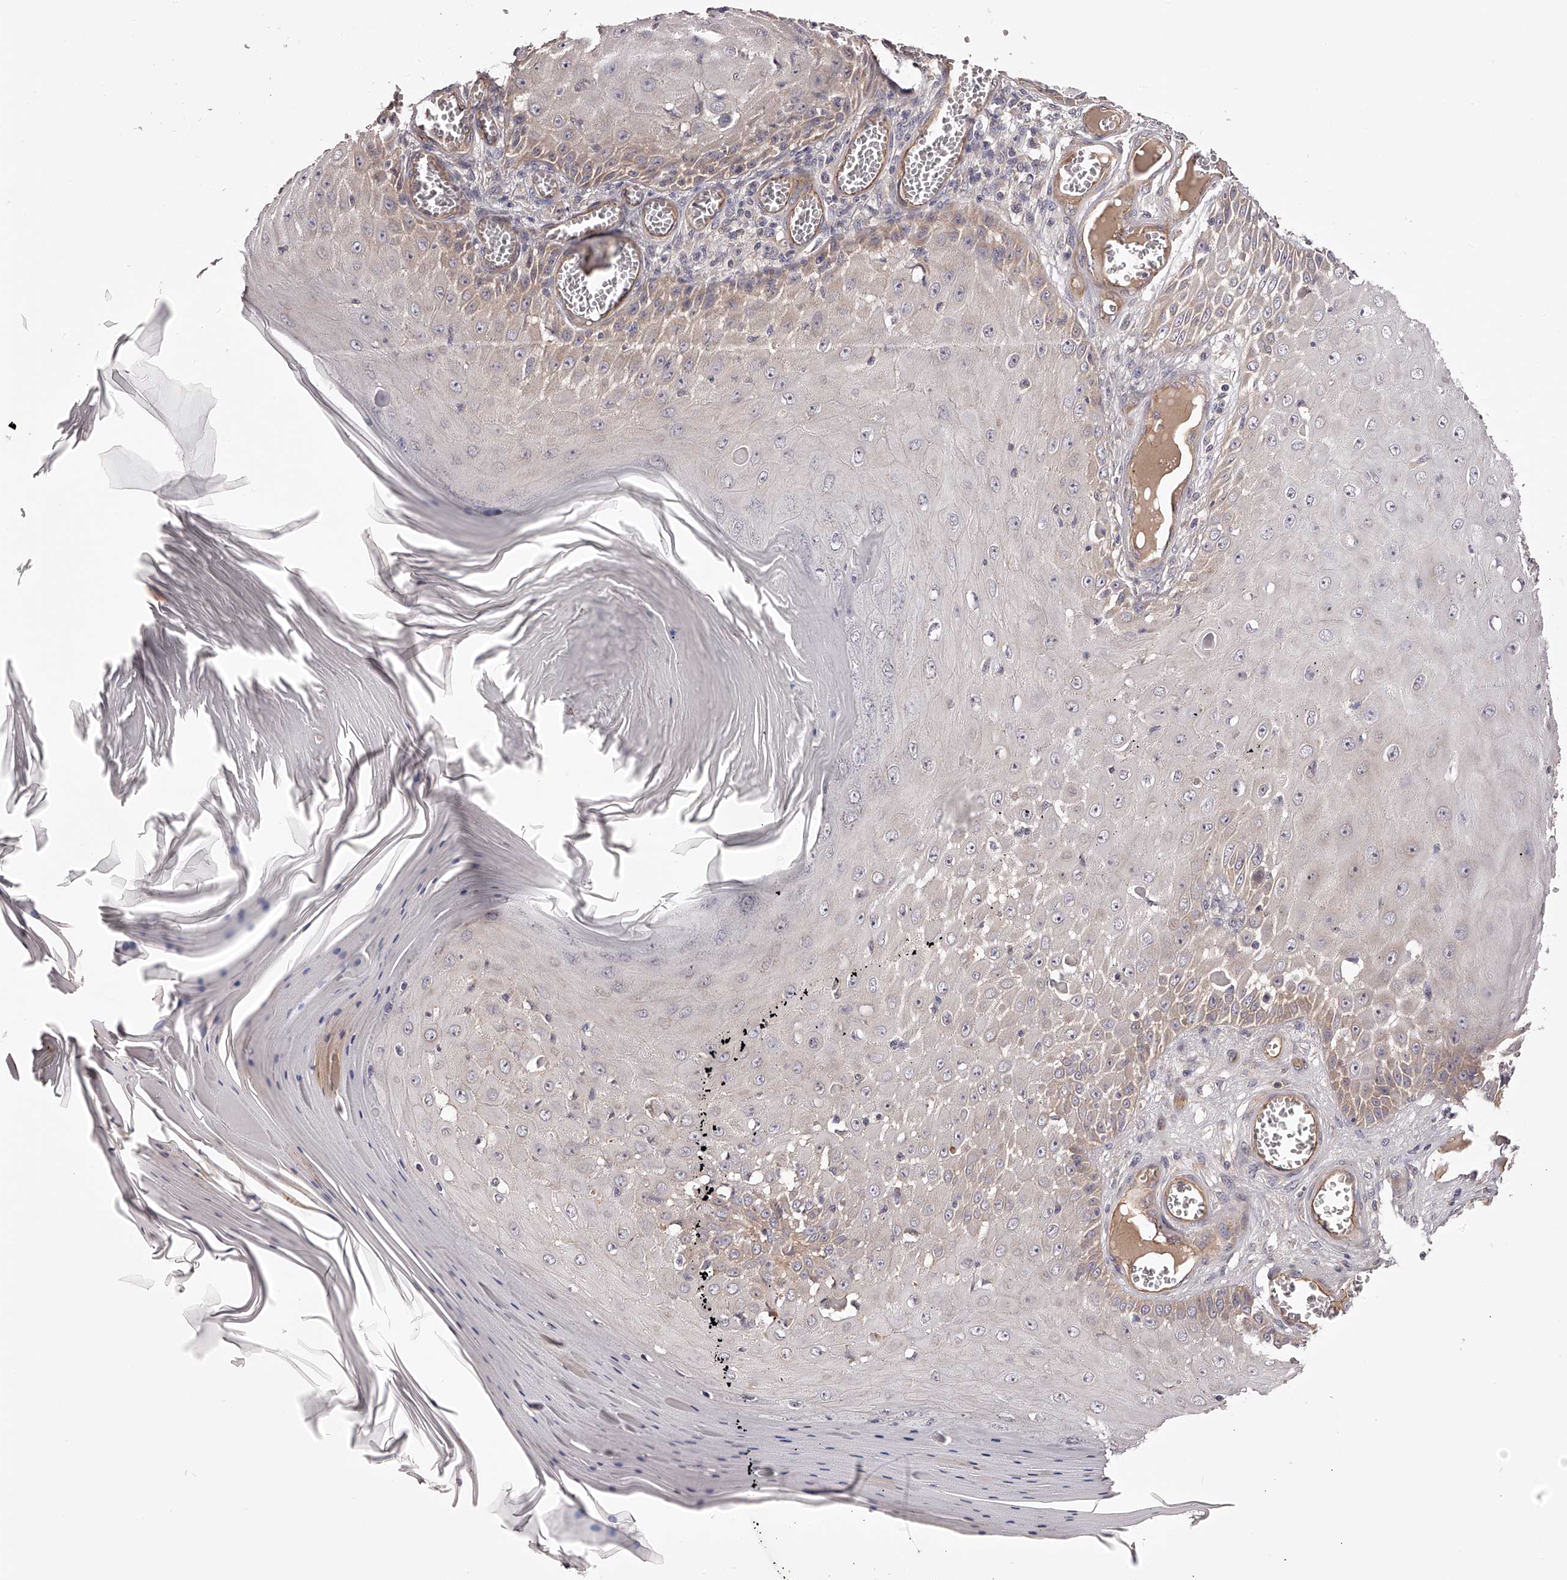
{"staining": {"intensity": "weak", "quantity": "<25%", "location": "cytoplasmic/membranous"}, "tissue": "skin cancer", "cell_type": "Tumor cells", "image_type": "cancer", "snomed": [{"axis": "morphology", "description": "Squamous cell carcinoma, NOS"}, {"axis": "topography", "description": "Skin"}], "caption": "This is a image of immunohistochemistry (IHC) staining of squamous cell carcinoma (skin), which shows no expression in tumor cells.", "gene": "LTV1", "patient": {"sex": "female", "age": 73}}